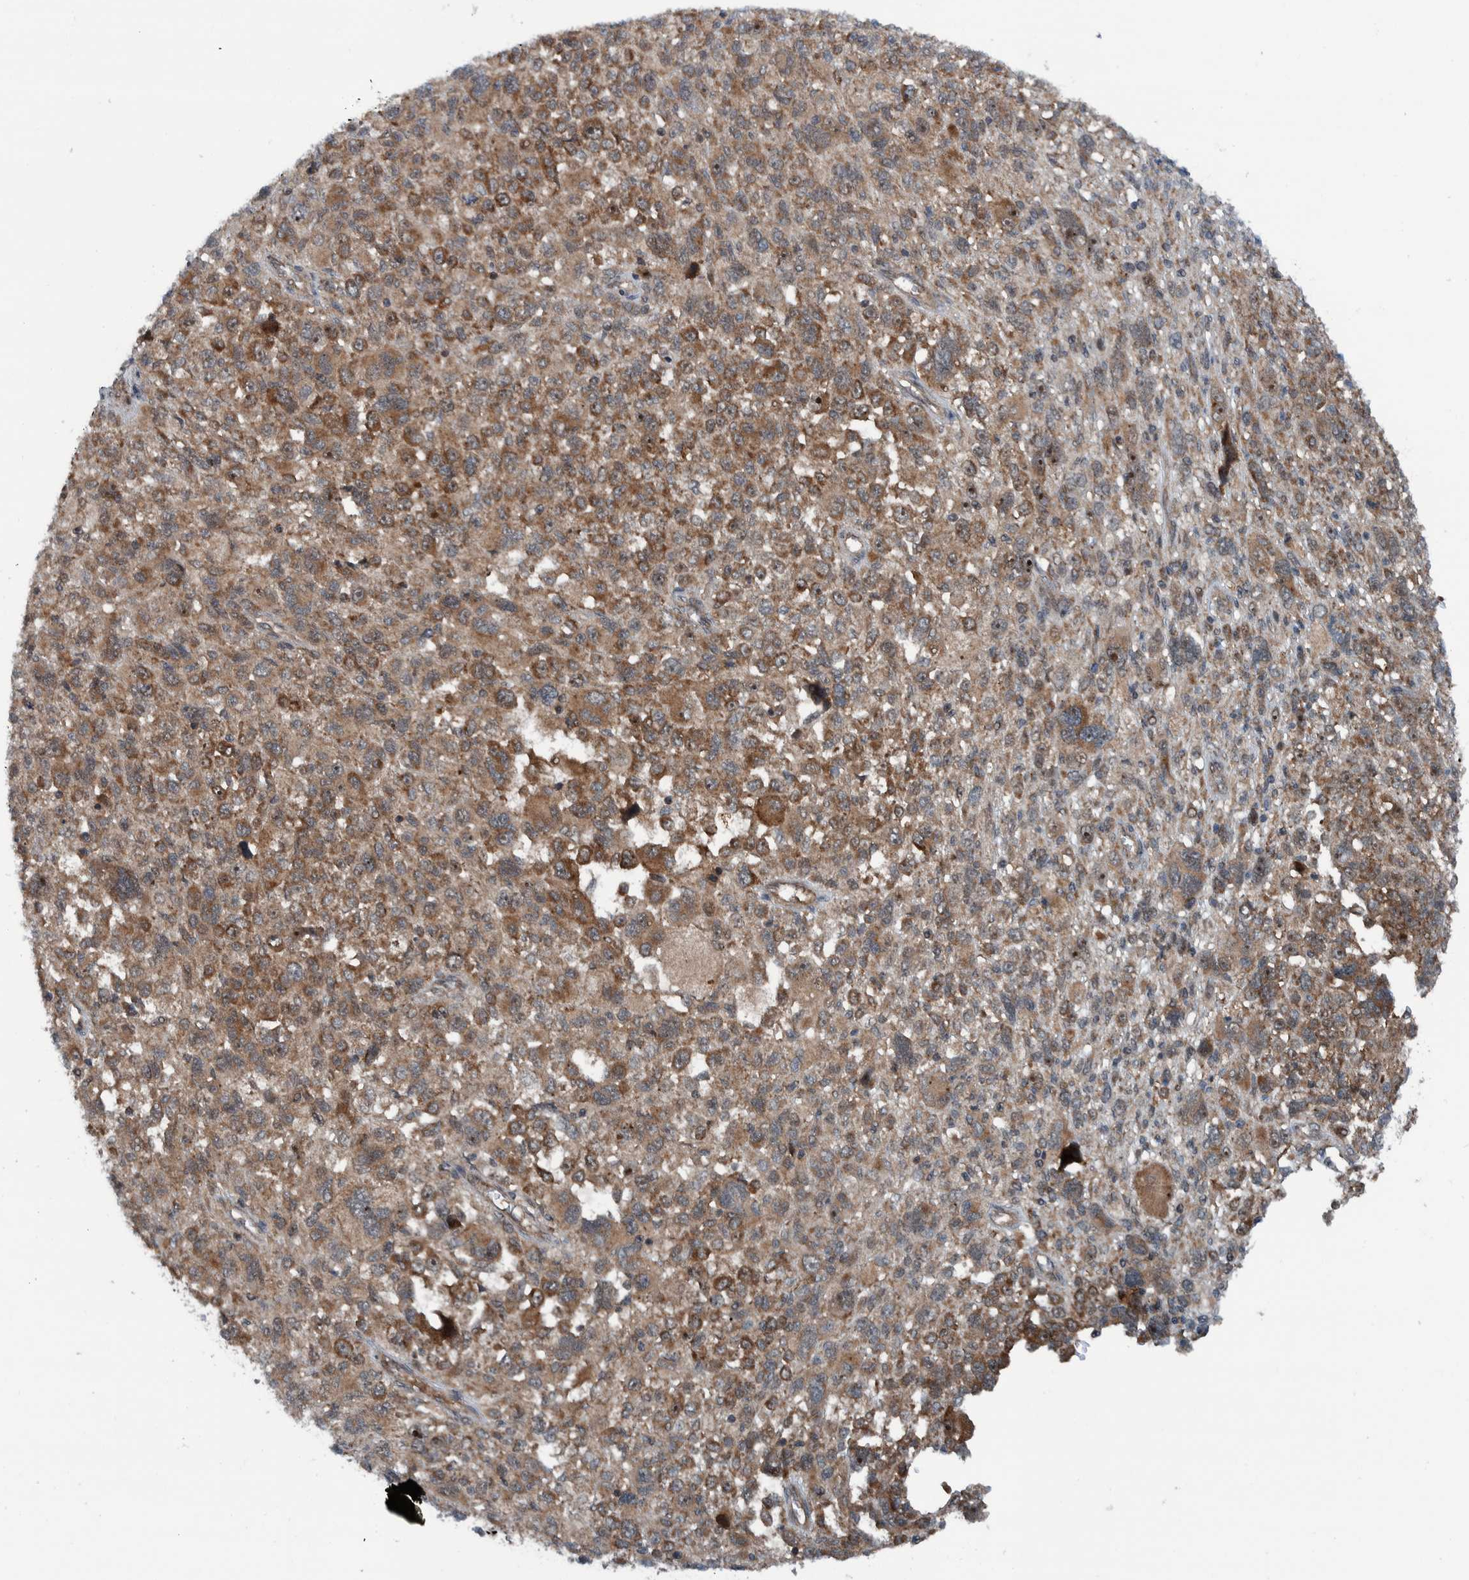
{"staining": {"intensity": "moderate", "quantity": ">75%", "location": "cytoplasmic/membranous"}, "tissue": "melanoma", "cell_type": "Tumor cells", "image_type": "cancer", "snomed": [{"axis": "morphology", "description": "Malignant melanoma, NOS"}, {"axis": "topography", "description": "Skin"}], "caption": "The image reveals a brown stain indicating the presence of a protein in the cytoplasmic/membranous of tumor cells in malignant melanoma.", "gene": "CUEDC1", "patient": {"sex": "female", "age": 55}}